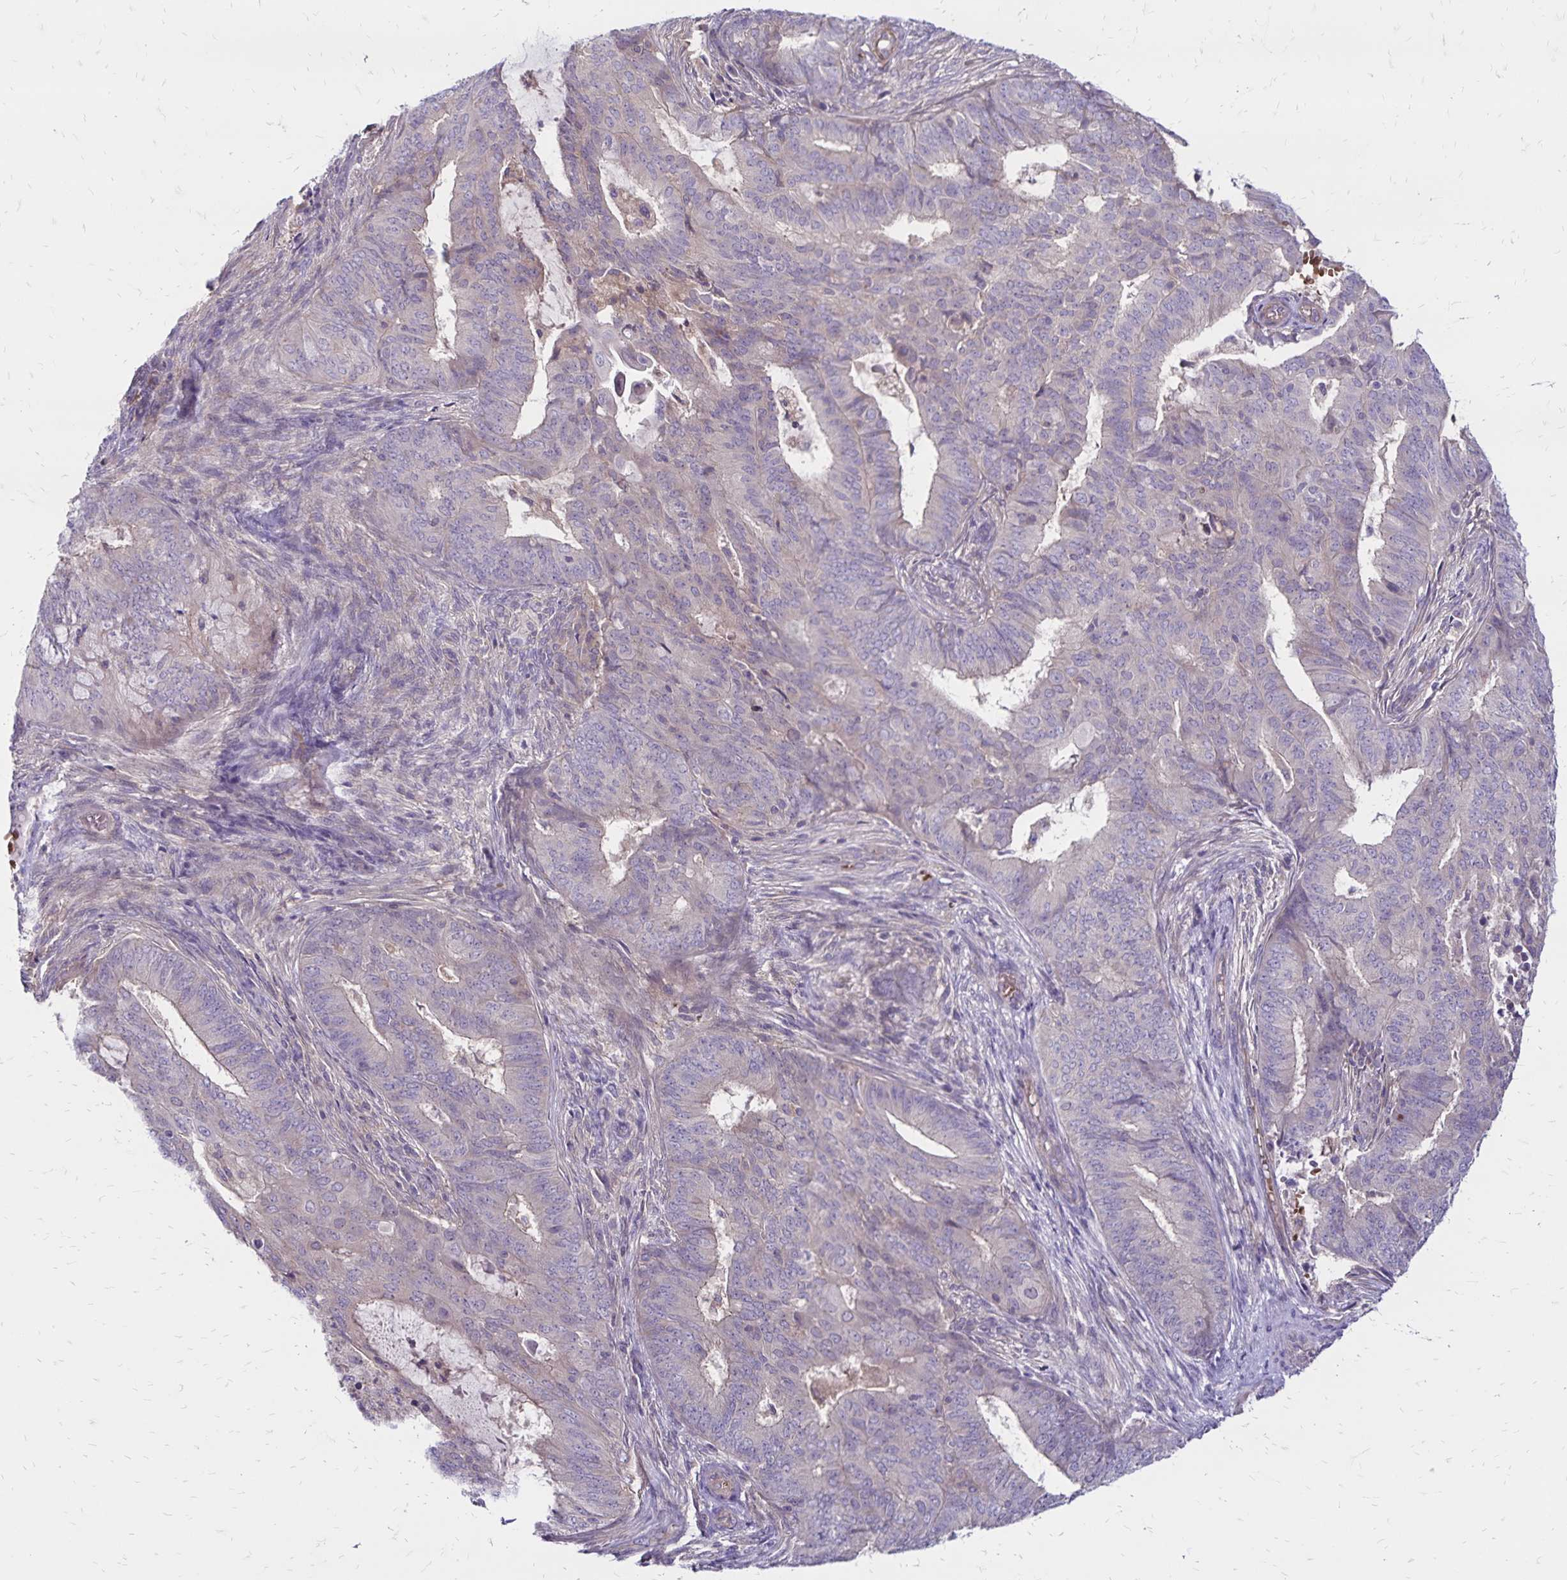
{"staining": {"intensity": "negative", "quantity": "none", "location": "none"}, "tissue": "endometrial cancer", "cell_type": "Tumor cells", "image_type": "cancer", "snomed": [{"axis": "morphology", "description": "Adenocarcinoma, NOS"}, {"axis": "topography", "description": "Endometrium"}], "caption": "This is an immunohistochemistry histopathology image of human endometrial cancer (adenocarcinoma). There is no expression in tumor cells.", "gene": "FSD1", "patient": {"sex": "female", "age": 62}}